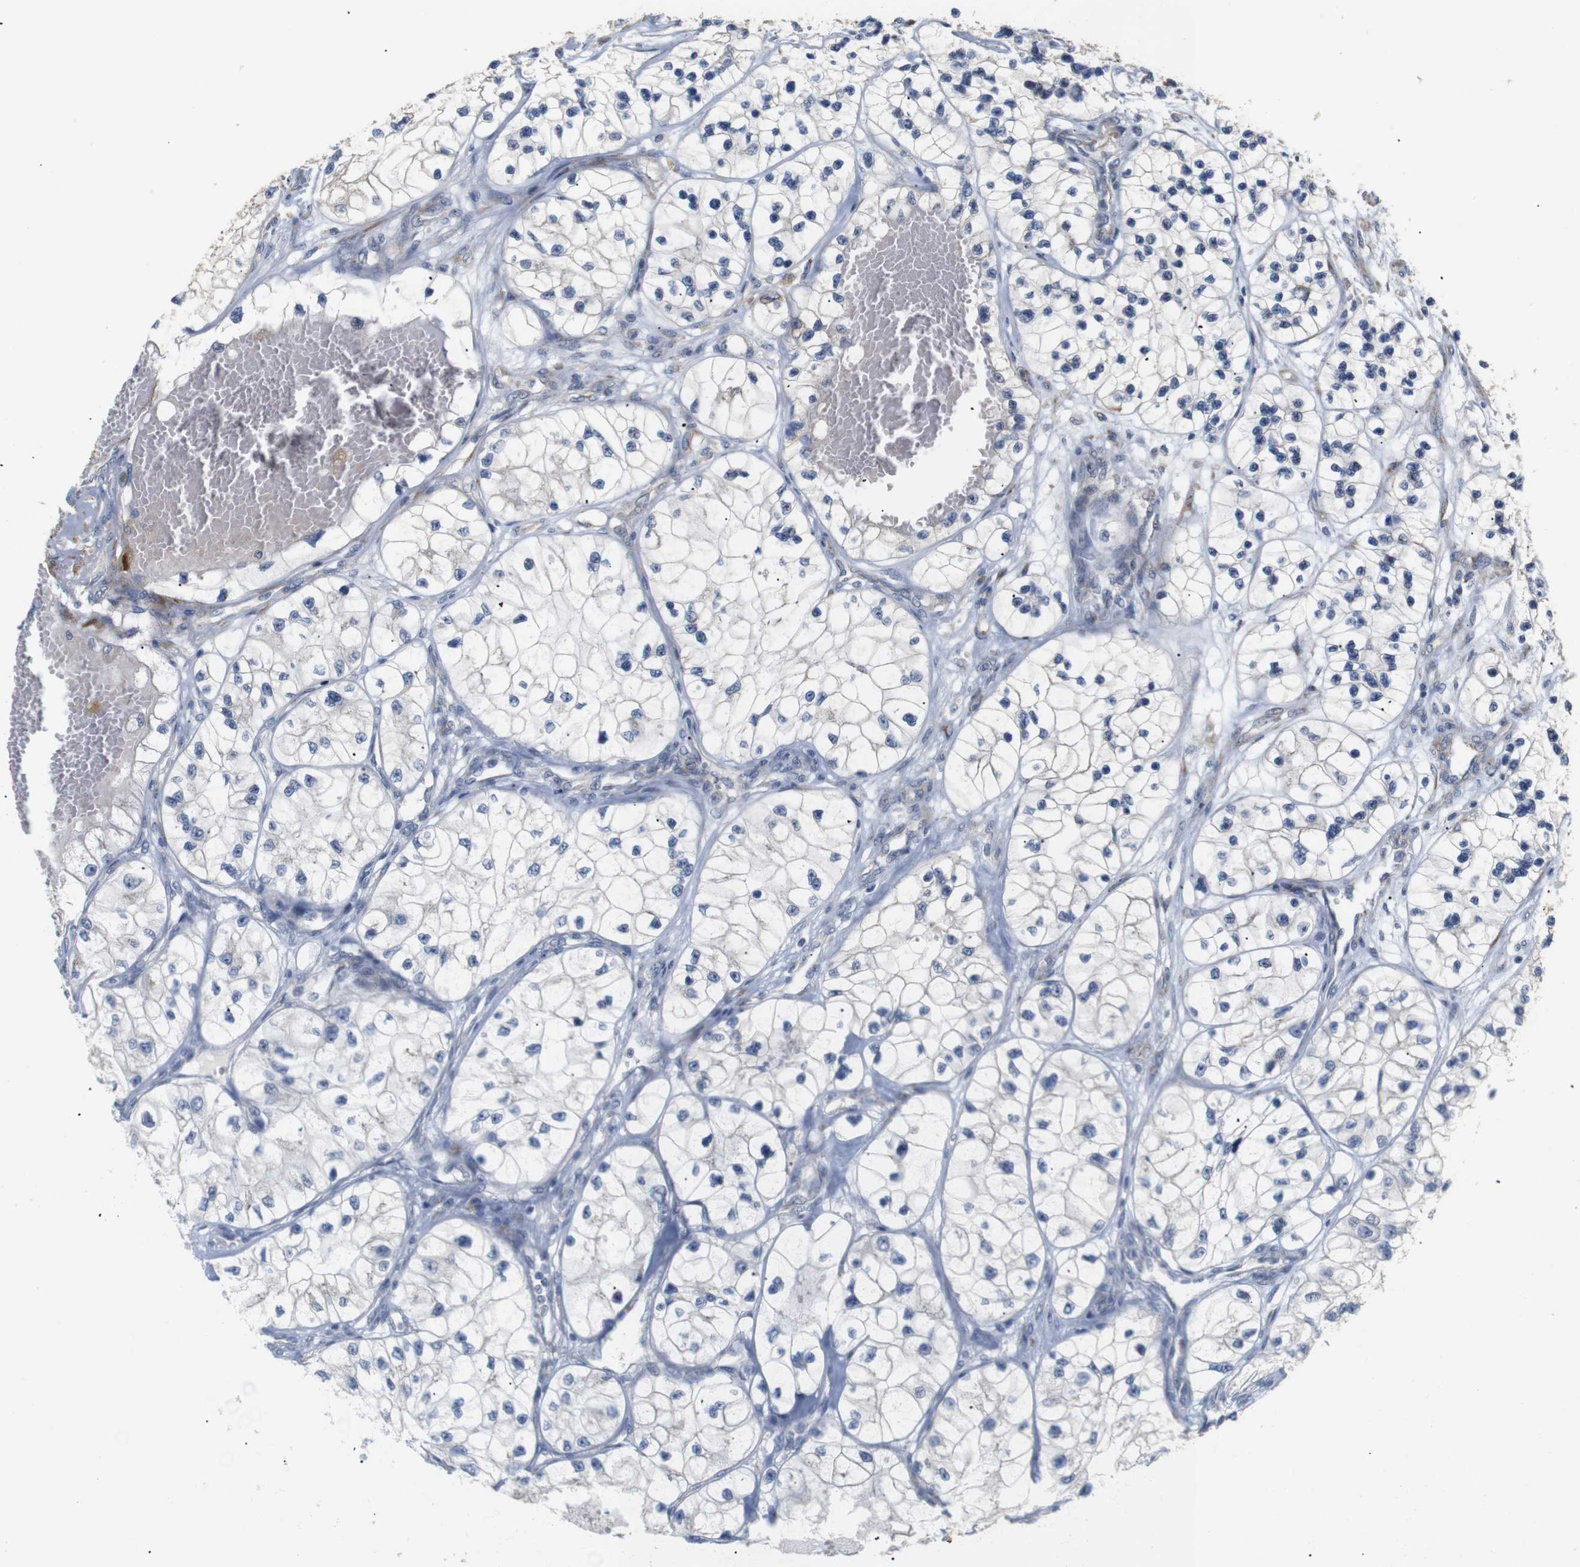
{"staining": {"intensity": "negative", "quantity": "none", "location": "none"}, "tissue": "renal cancer", "cell_type": "Tumor cells", "image_type": "cancer", "snomed": [{"axis": "morphology", "description": "Adenocarcinoma, NOS"}, {"axis": "topography", "description": "Kidney"}], "caption": "Tumor cells are negative for protein expression in human renal cancer.", "gene": "TRIM5", "patient": {"sex": "female", "age": 57}}